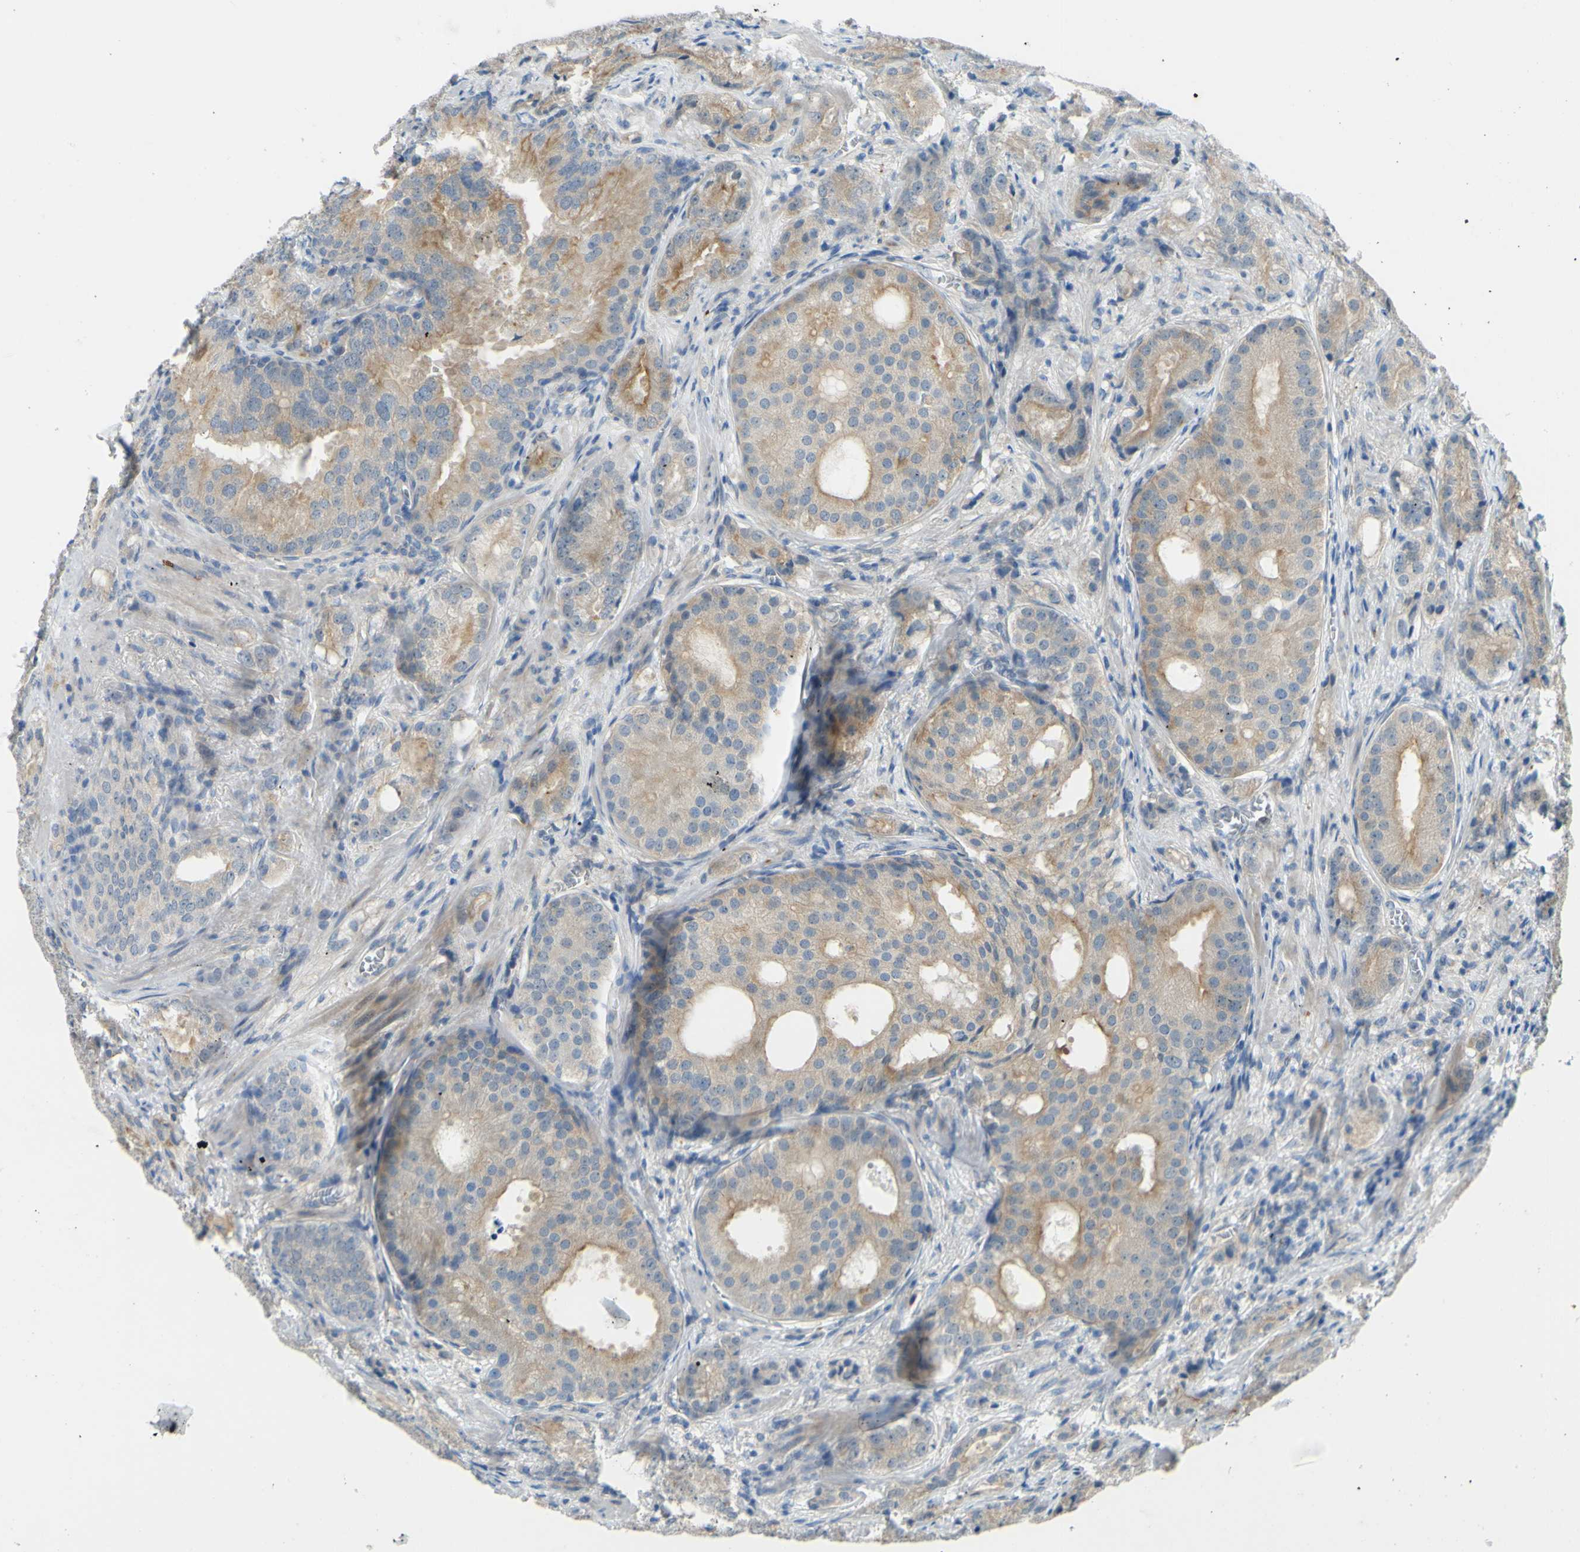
{"staining": {"intensity": "weak", "quantity": ">75%", "location": "cytoplasmic/membranous"}, "tissue": "prostate cancer", "cell_type": "Tumor cells", "image_type": "cancer", "snomed": [{"axis": "morphology", "description": "Adenocarcinoma, High grade"}, {"axis": "topography", "description": "Prostate"}], "caption": "Adenocarcinoma (high-grade) (prostate) tissue reveals weak cytoplasmic/membranous positivity in approximately >75% of tumor cells, visualized by immunohistochemistry.", "gene": "ARHGAP1", "patient": {"sex": "male", "age": 64}}